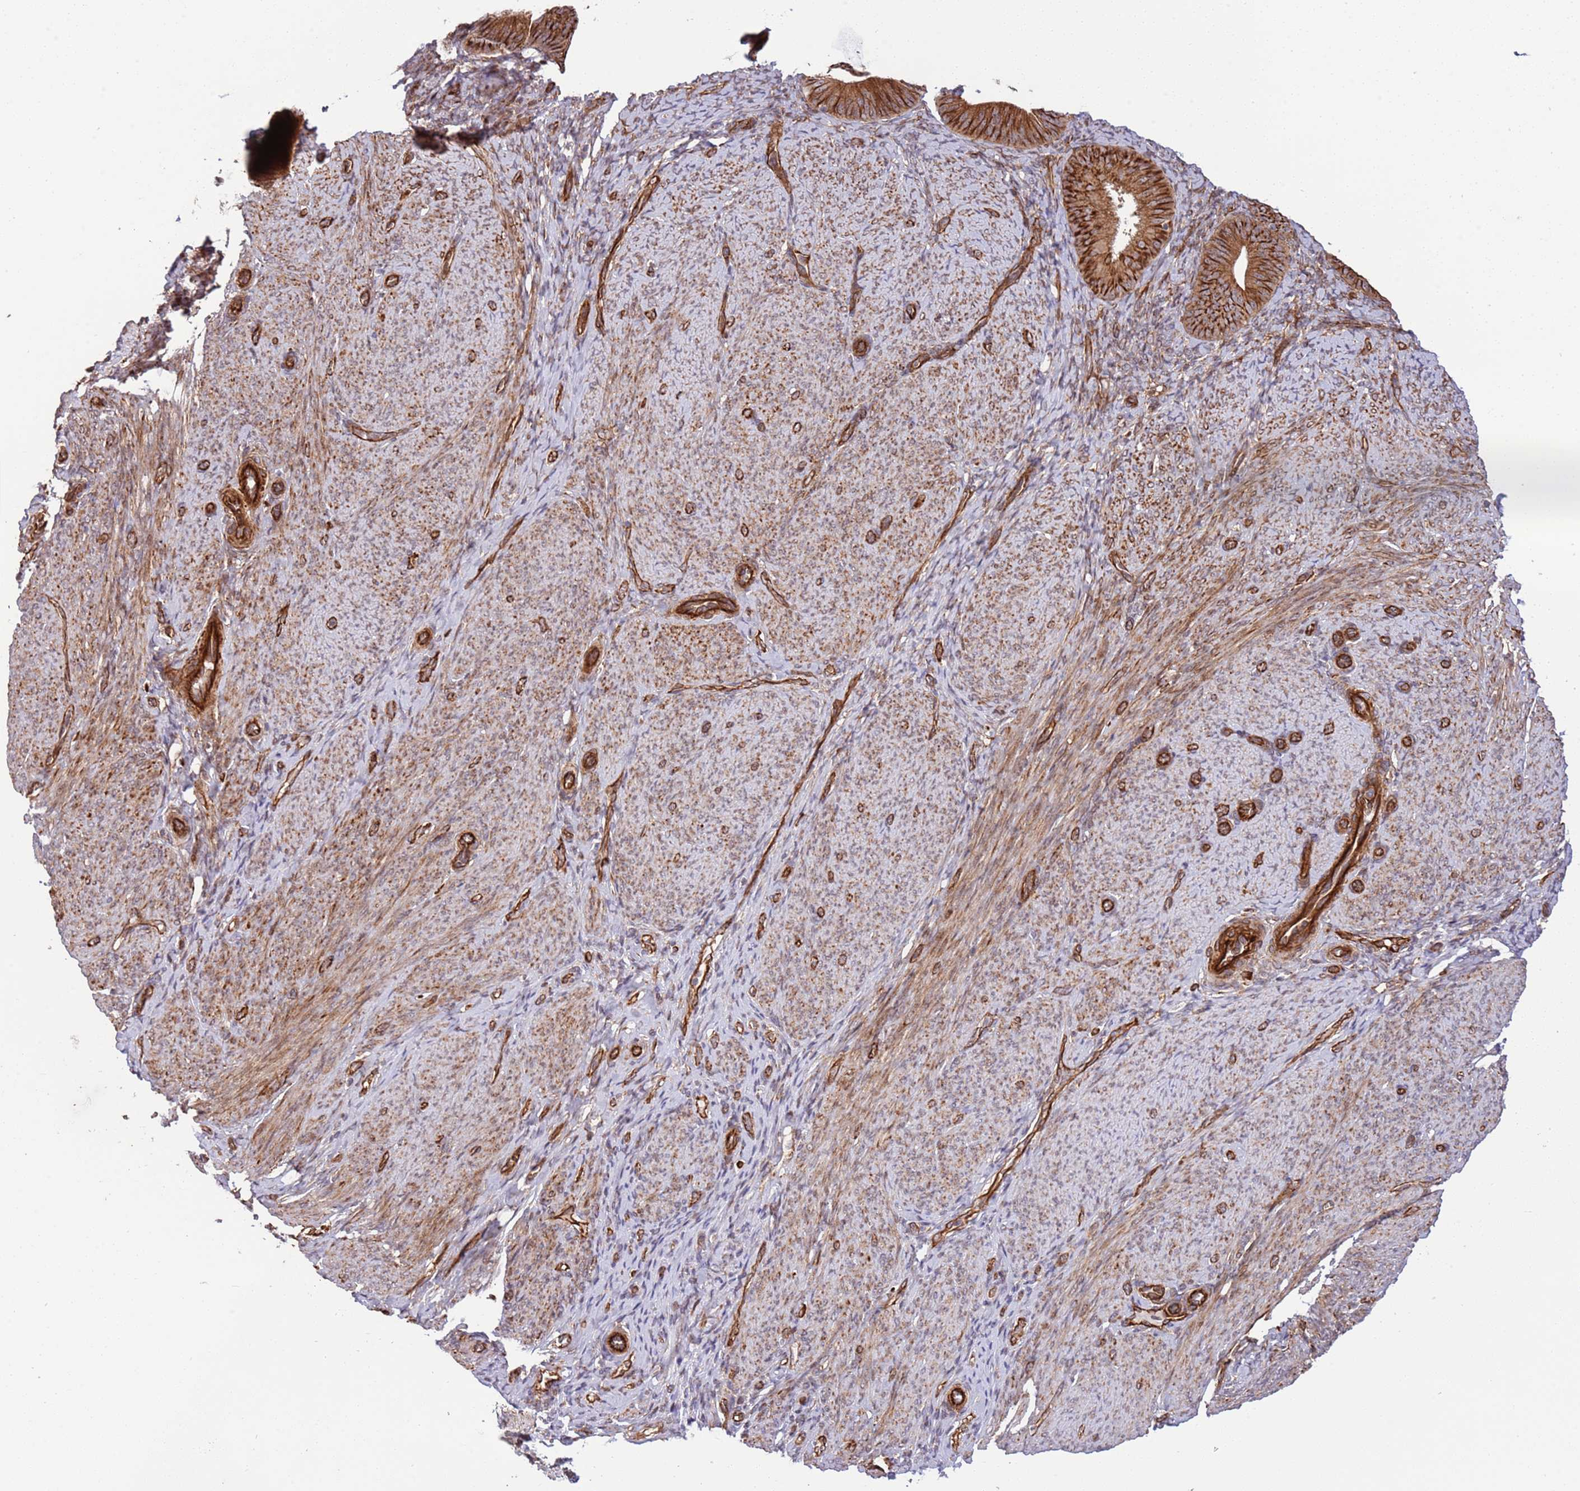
{"staining": {"intensity": "moderate", "quantity": ">75%", "location": "cytoplasmic/membranous"}, "tissue": "endometrium", "cell_type": "Cells in endometrial stroma", "image_type": "normal", "snomed": [{"axis": "morphology", "description": "Normal tissue, NOS"}, {"axis": "topography", "description": "Endometrium"}], "caption": "Protein expression analysis of unremarkable endometrium reveals moderate cytoplasmic/membranous staining in approximately >75% of cells in endometrial stroma.", "gene": "NEK3", "patient": {"sex": "female", "age": 65}}